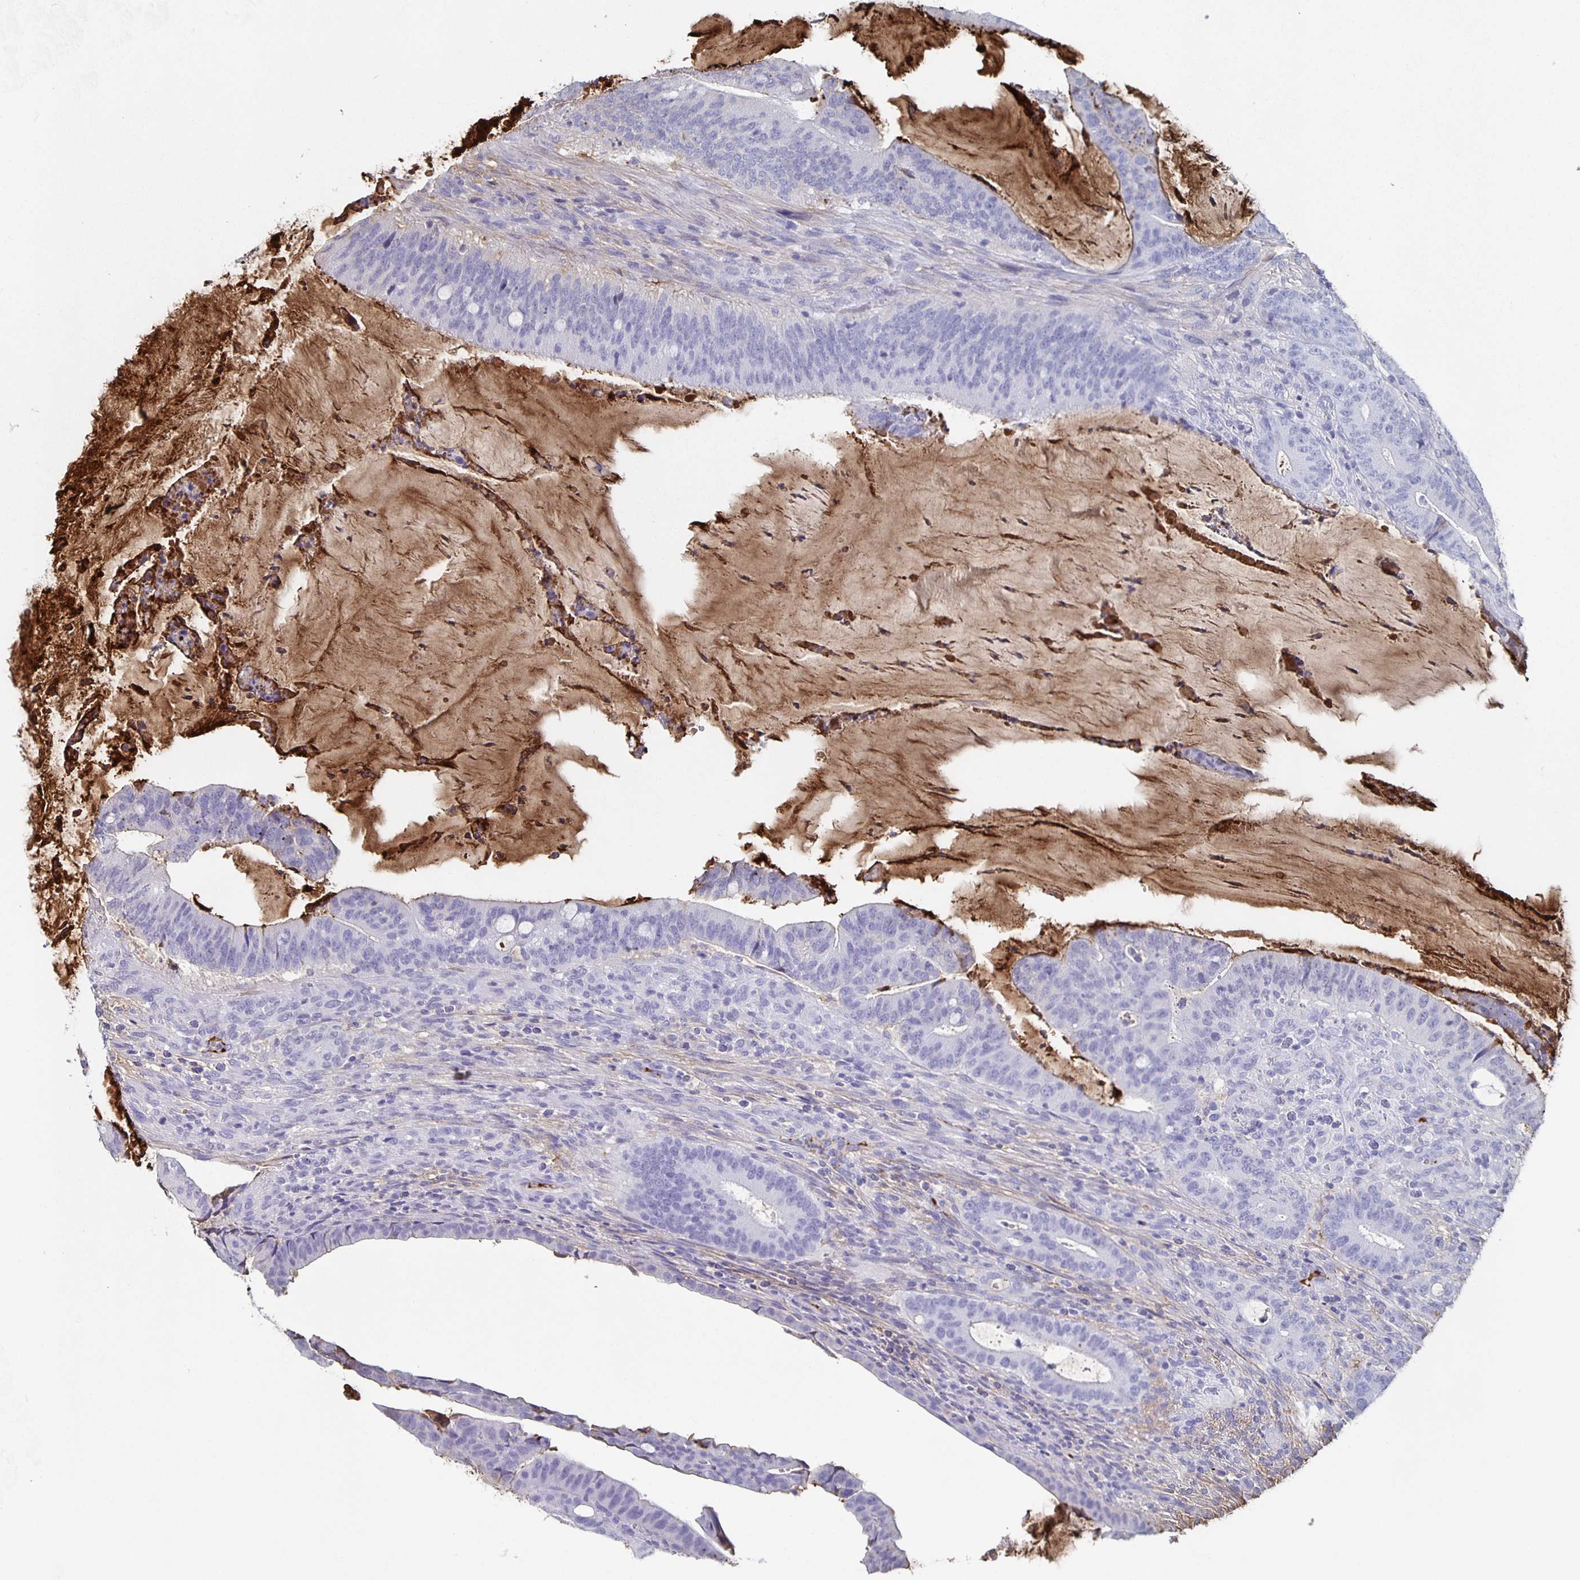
{"staining": {"intensity": "negative", "quantity": "none", "location": "none"}, "tissue": "colorectal cancer", "cell_type": "Tumor cells", "image_type": "cancer", "snomed": [{"axis": "morphology", "description": "Adenocarcinoma, NOS"}, {"axis": "topography", "description": "Colon"}], "caption": "Immunohistochemical staining of colorectal cancer (adenocarcinoma) shows no significant staining in tumor cells.", "gene": "FGA", "patient": {"sex": "female", "age": 43}}